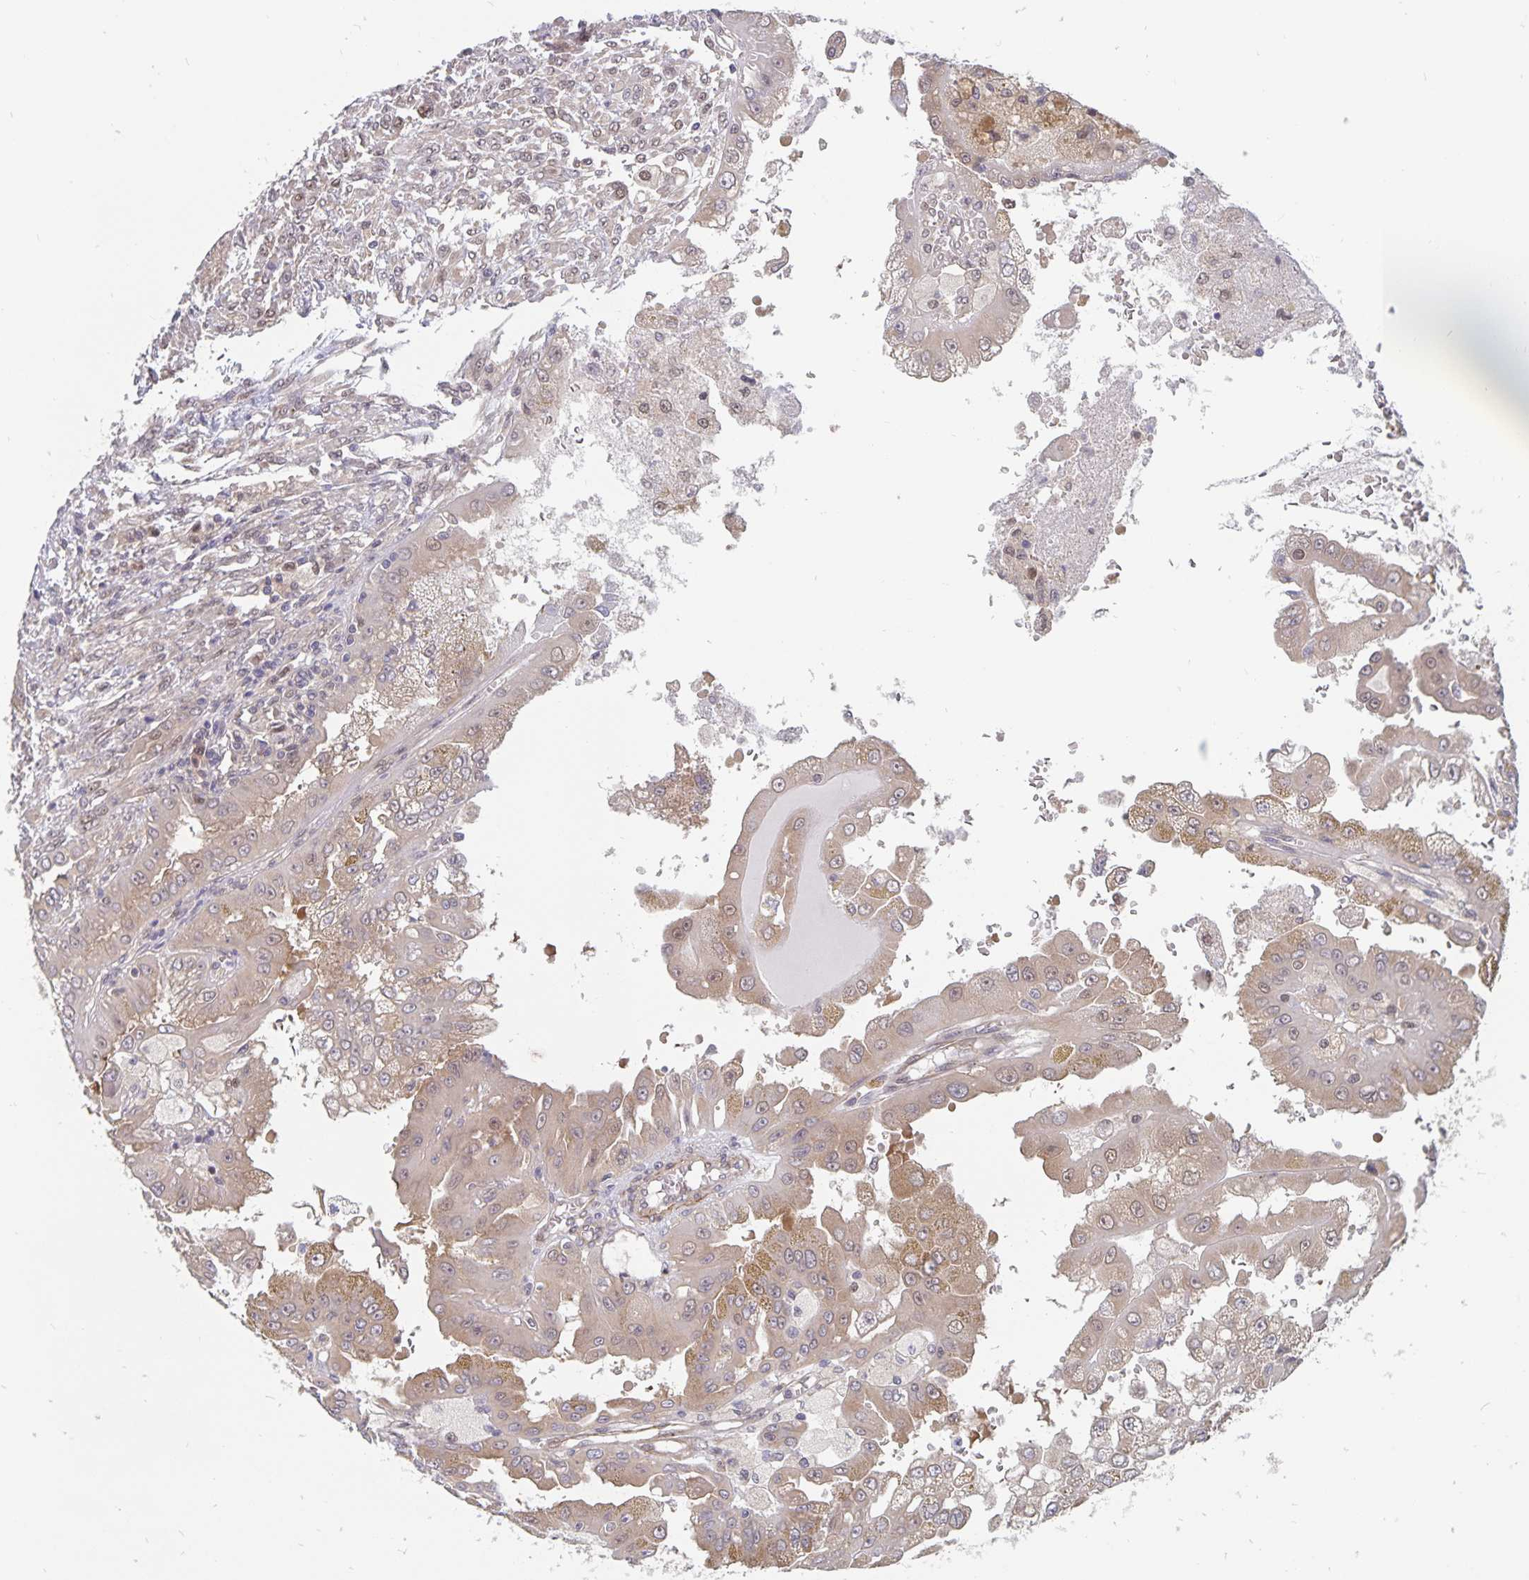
{"staining": {"intensity": "weak", "quantity": ">75%", "location": "cytoplasmic/membranous,nuclear"}, "tissue": "renal cancer", "cell_type": "Tumor cells", "image_type": "cancer", "snomed": [{"axis": "morphology", "description": "Adenocarcinoma, NOS"}, {"axis": "topography", "description": "Kidney"}], "caption": "Protein expression analysis of adenocarcinoma (renal) displays weak cytoplasmic/membranous and nuclear expression in about >75% of tumor cells.", "gene": "BAG6", "patient": {"sex": "male", "age": 58}}